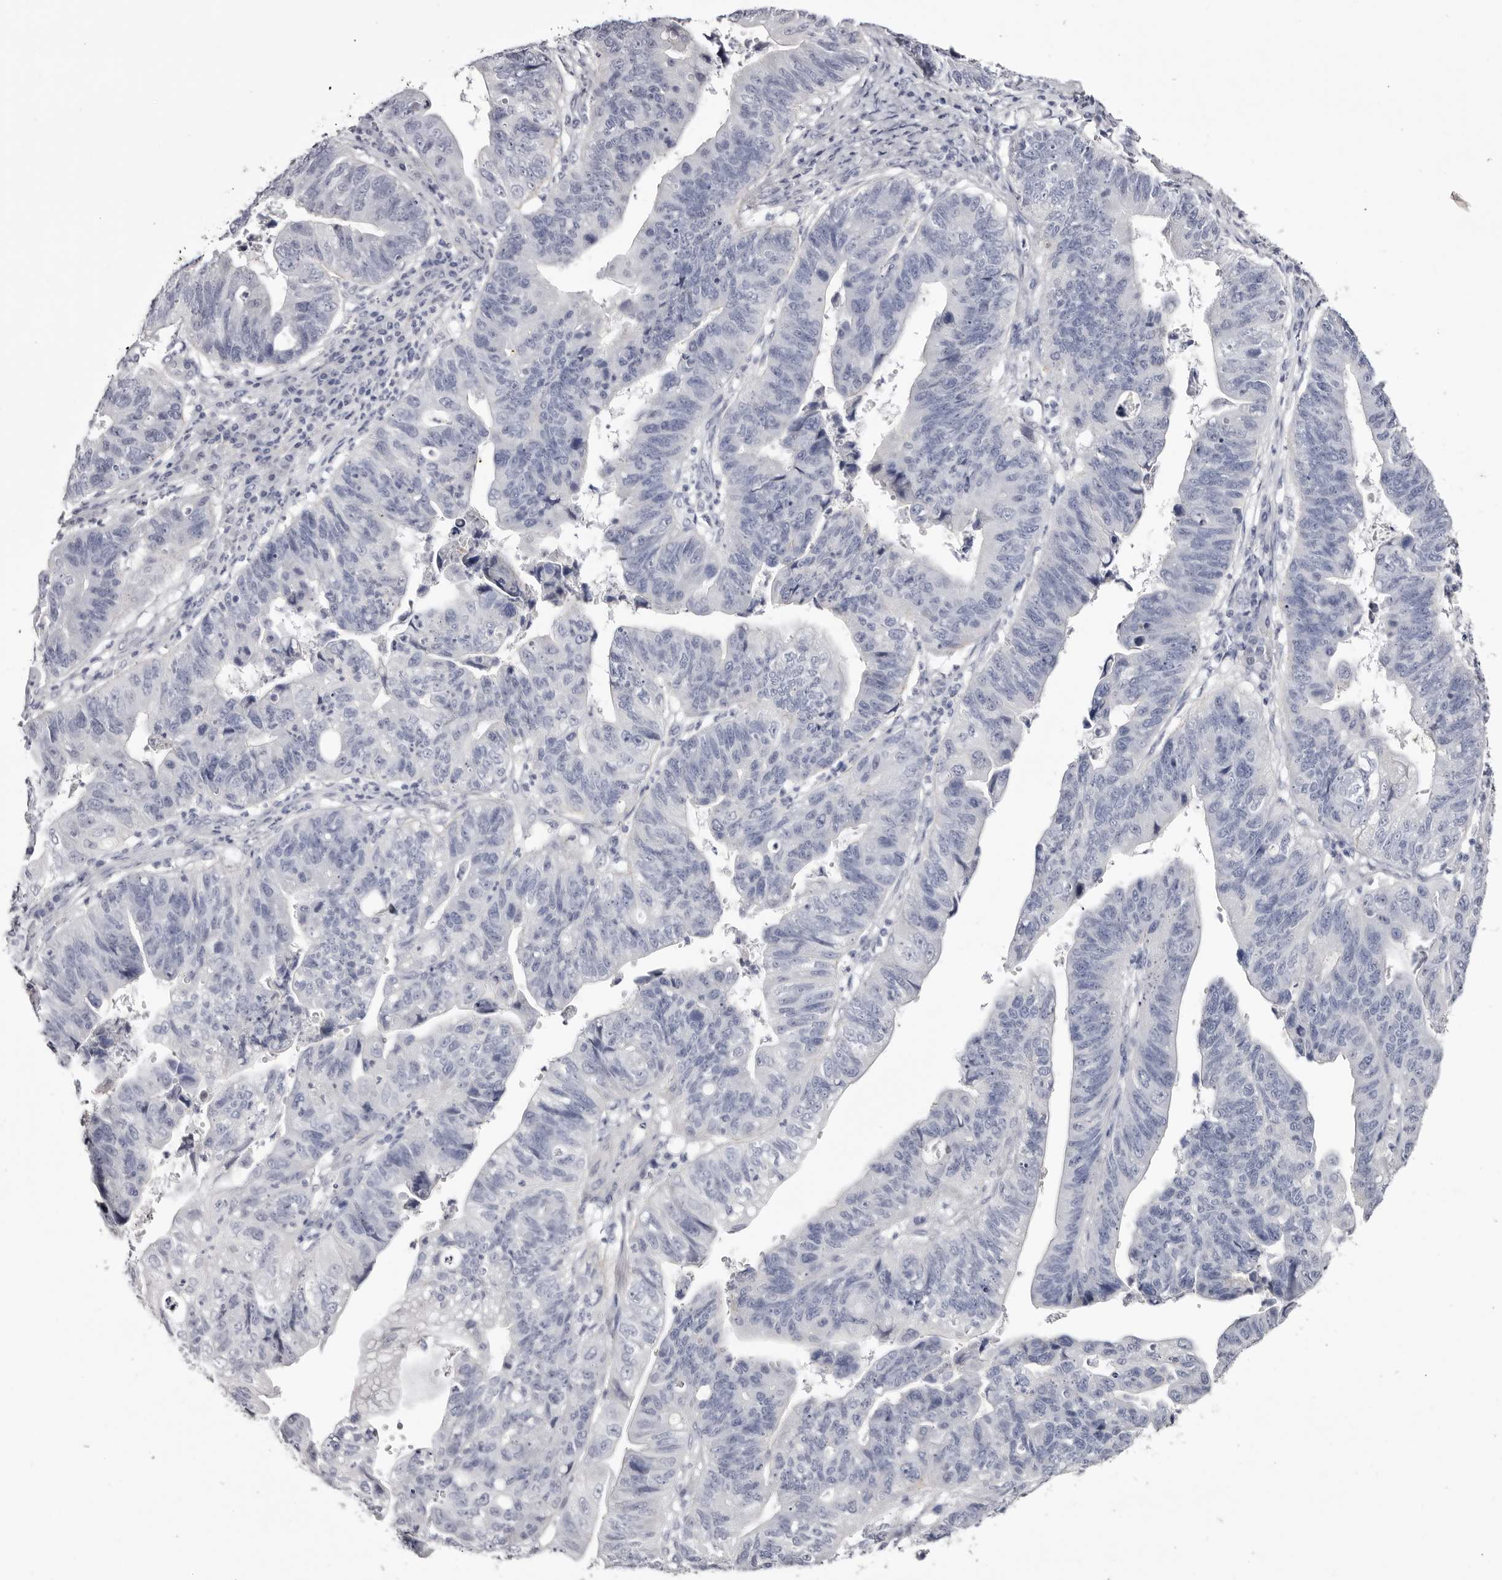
{"staining": {"intensity": "negative", "quantity": "none", "location": "none"}, "tissue": "stomach cancer", "cell_type": "Tumor cells", "image_type": "cancer", "snomed": [{"axis": "morphology", "description": "Adenocarcinoma, NOS"}, {"axis": "topography", "description": "Stomach"}], "caption": "Immunohistochemical staining of human stomach adenocarcinoma reveals no significant positivity in tumor cells. The staining was performed using DAB to visualize the protein expression in brown, while the nuclei were stained in blue with hematoxylin (Magnification: 20x).", "gene": "CA6", "patient": {"sex": "male", "age": 59}}